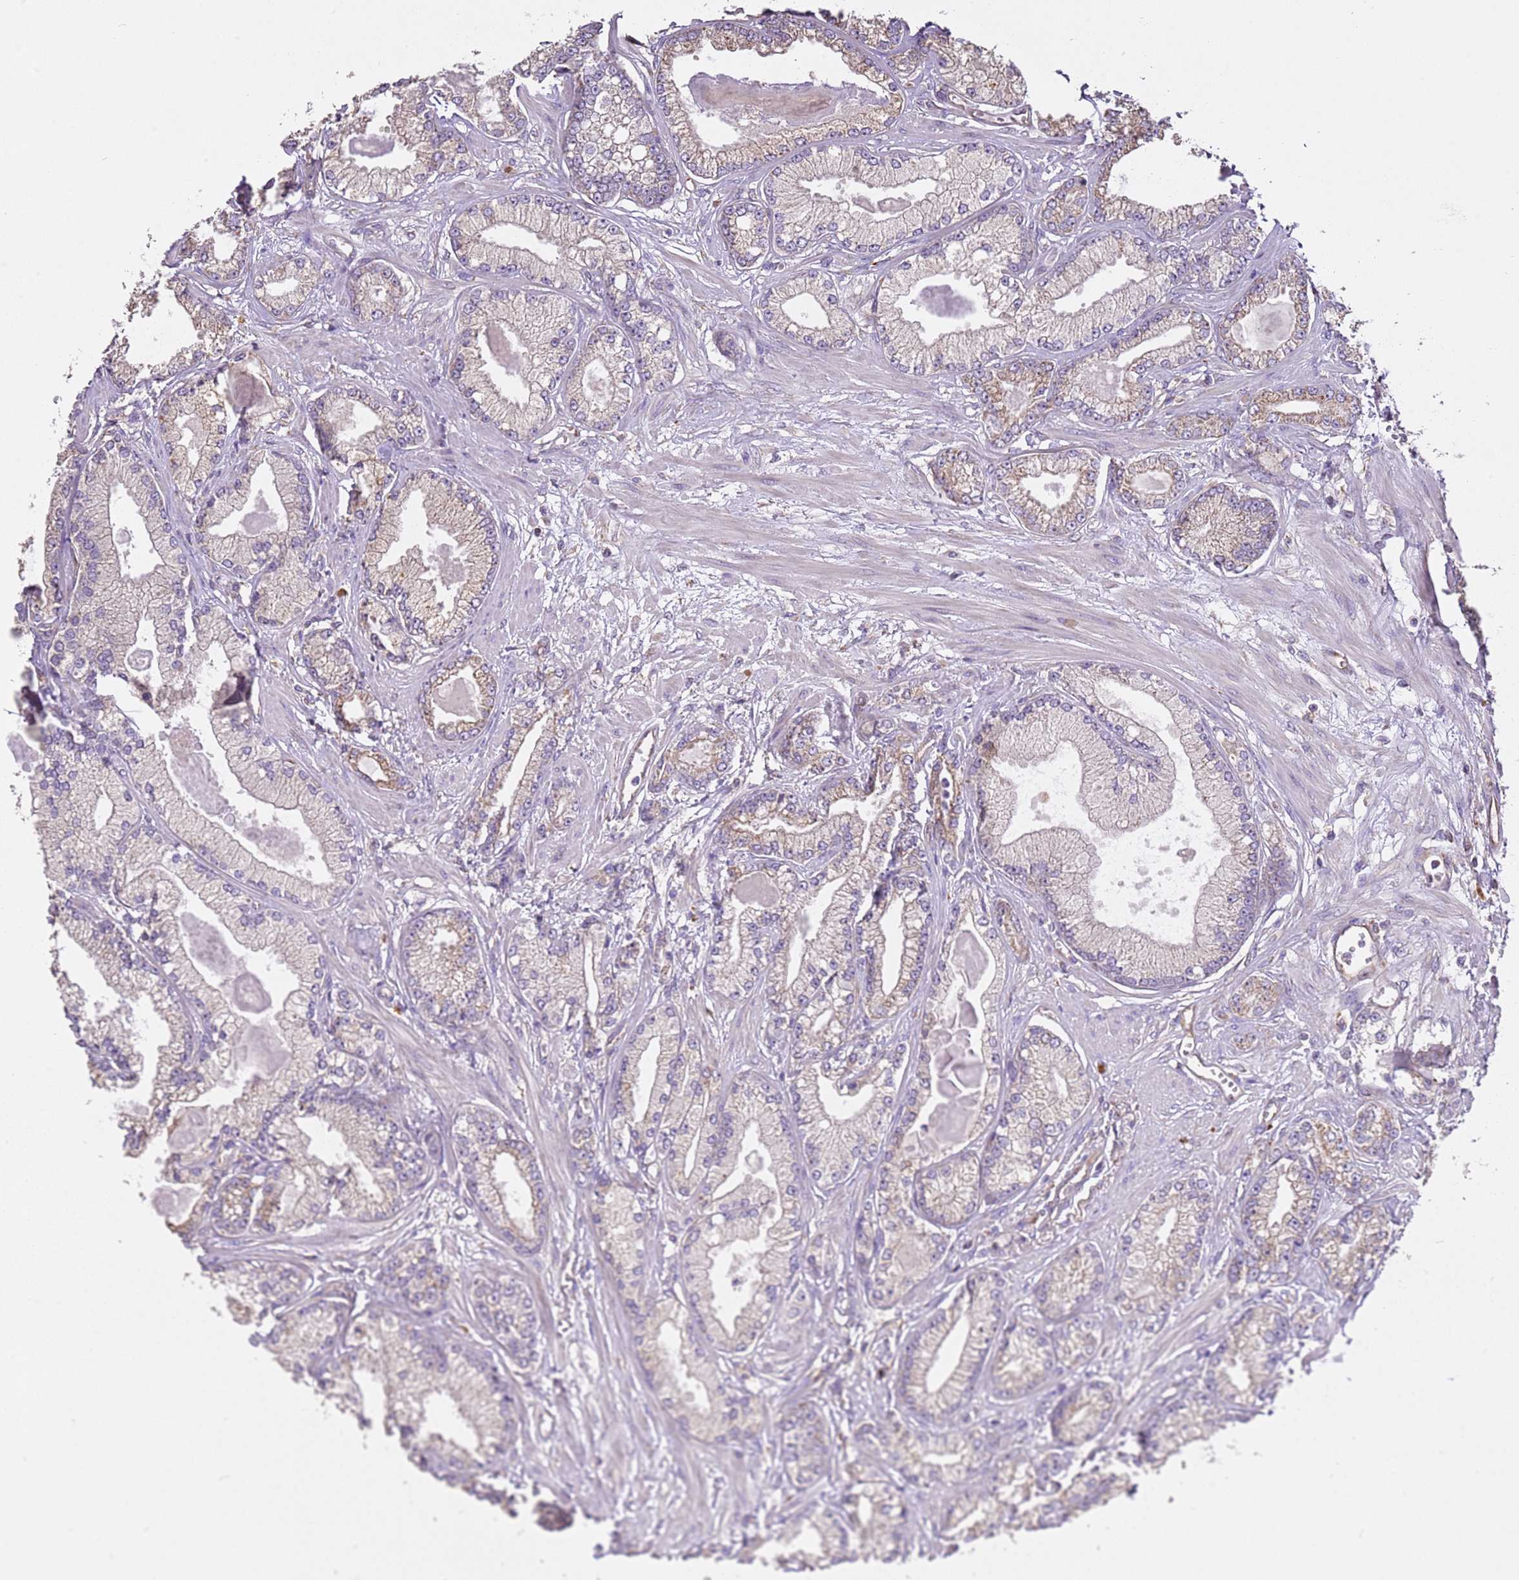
{"staining": {"intensity": "negative", "quantity": "none", "location": "none"}, "tissue": "prostate cancer", "cell_type": "Tumor cells", "image_type": "cancer", "snomed": [{"axis": "morphology", "description": "Adenocarcinoma, Low grade"}, {"axis": "topography", "description": "Prostate"}], "caption": "Photomicrograph shows no significant protein staining in tumor cells of prostate low-grade adenocarcinoma.", "gene": "DOCK9", "patient": {"sex": "male", "age": 64}}